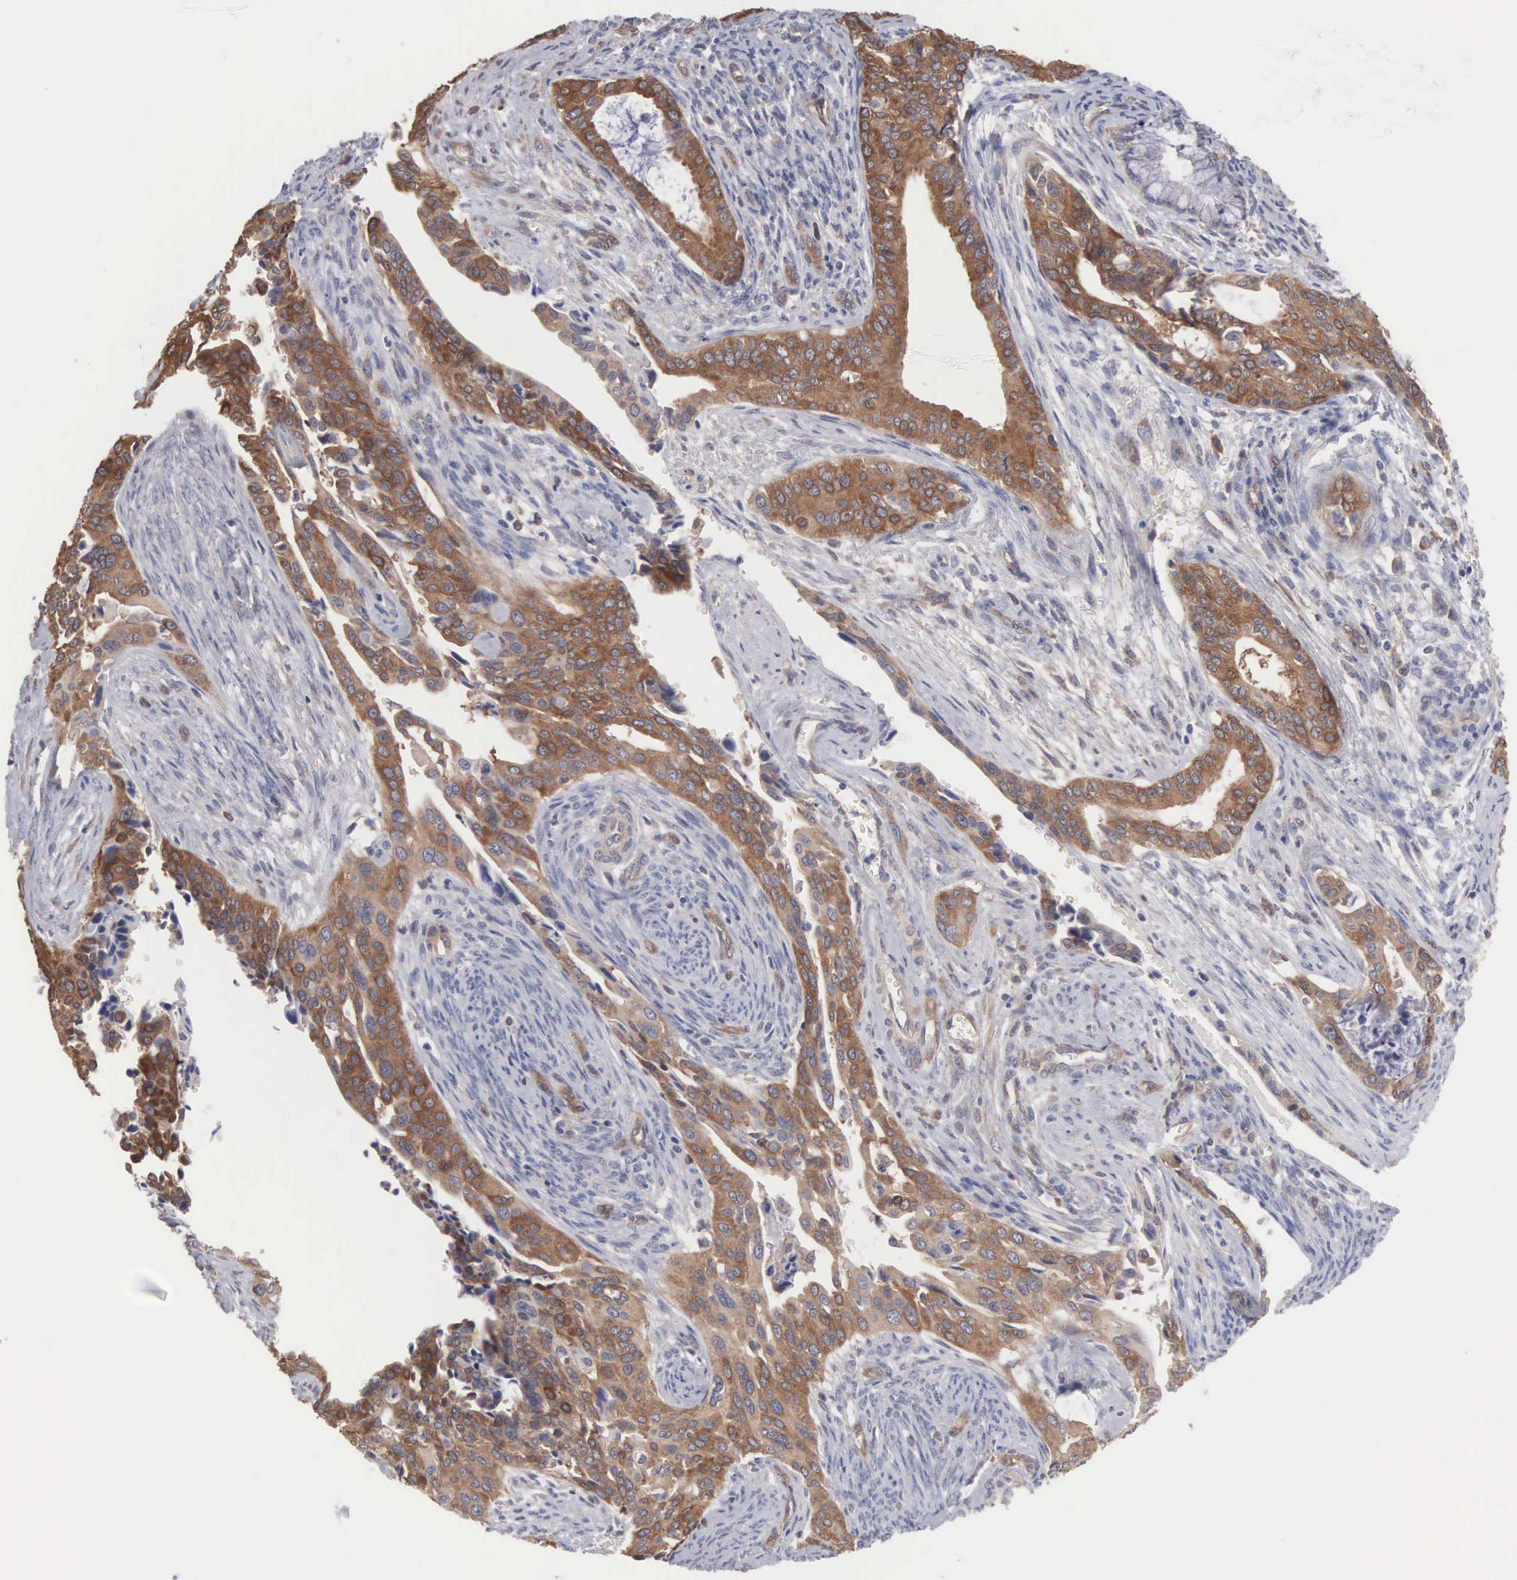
{"staining": {"intensity": "moderate", "quantity": ">75%", "location": "cytoplasmic/membranous"}, "tissue": "cervical cancer", "cell_type": "Tumor cells", "image_type": "cancer", "snomed": [{"axis": "morphology", "description": "Squamous cell carcinoma, NOS"}, {"axis": "topography", "description": "Cervix"}], "caption": "A micrograph showing moderate cytoplasmic/membranous expression in approximately >75% of tumor cells in cervical squamous cell carcinoma, as visualized by brown immunohistochemical staining.", "gene": "MTHFD1", "patient": {"sex": "female", "age": 34}}